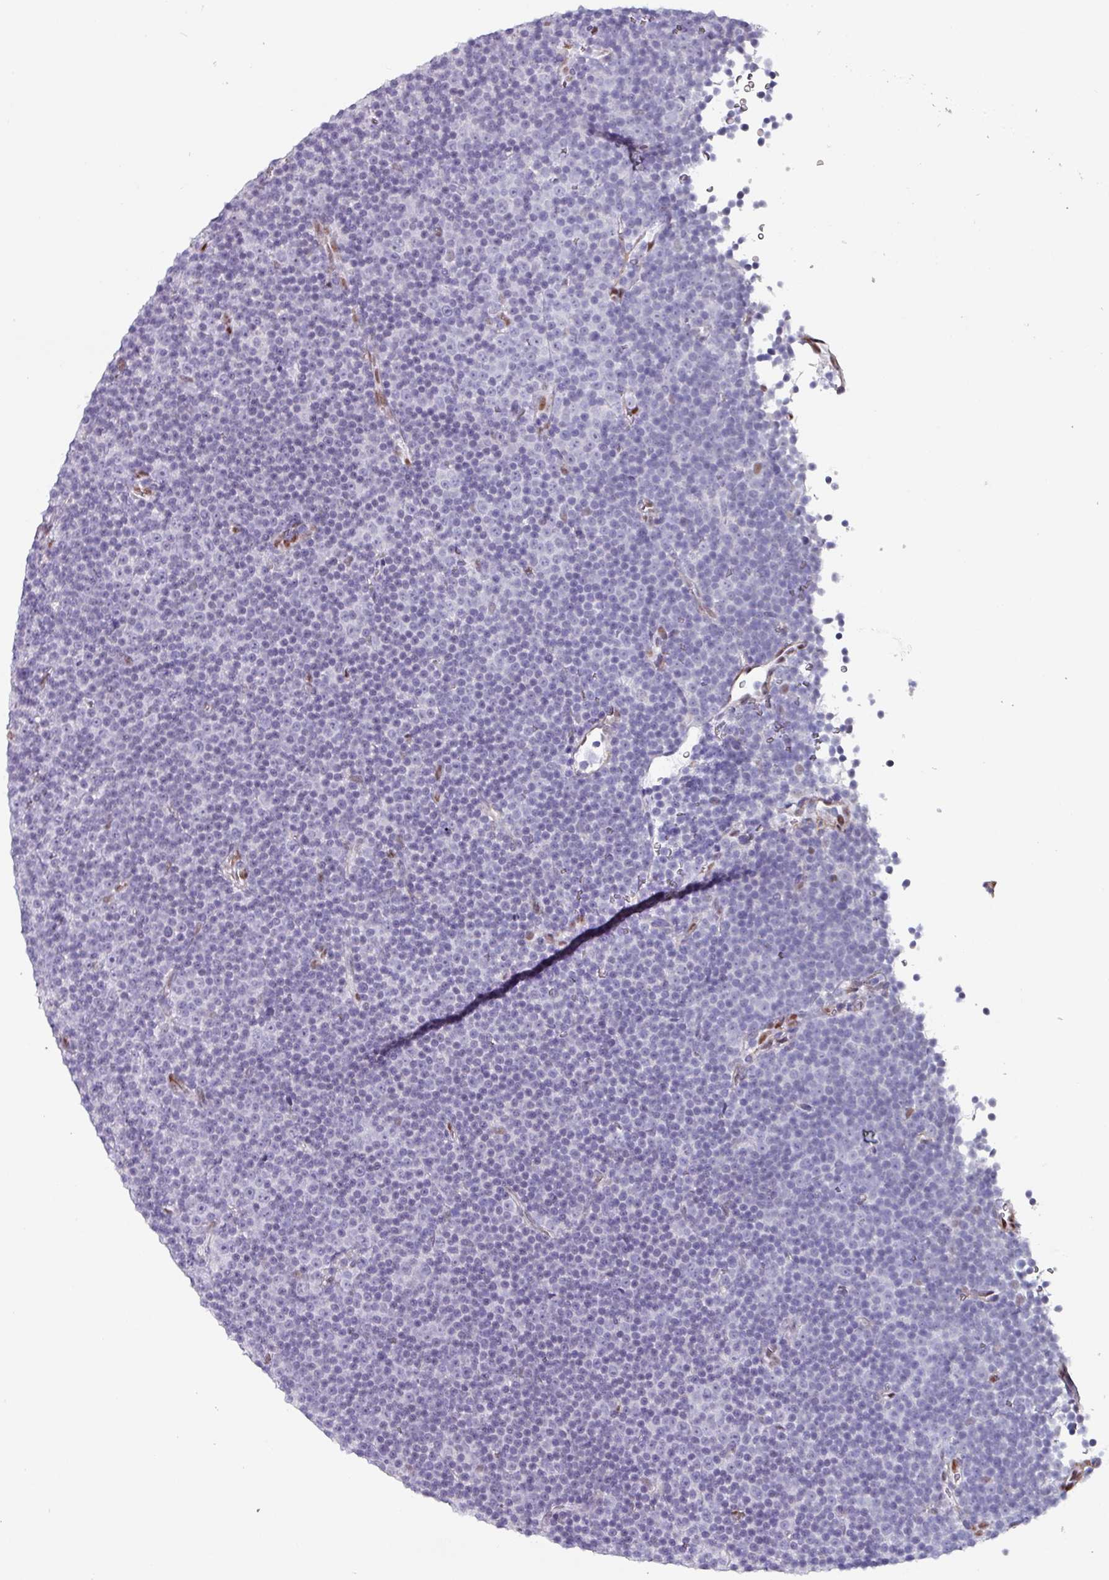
{"staining": {"intensity": "negative", "quantity": "none", "location": "none"}, "tissue": "lymphoma", "cell_type": "Tumor cells", "image_type": "cancer", "snomed": [{"axis": "morphology", "description": "Malignant lymphoma, non-Hodgkin's type, Low grade"}, {"axis": "topography", "description": "Lymph node"}], "caption": "This is an IHC histopathology image of human lymphoma. There is no positivity in tumor cells.", "gene": "ZNF816-ZNF321P", "patient": {"sex": "female", "age": 67}}